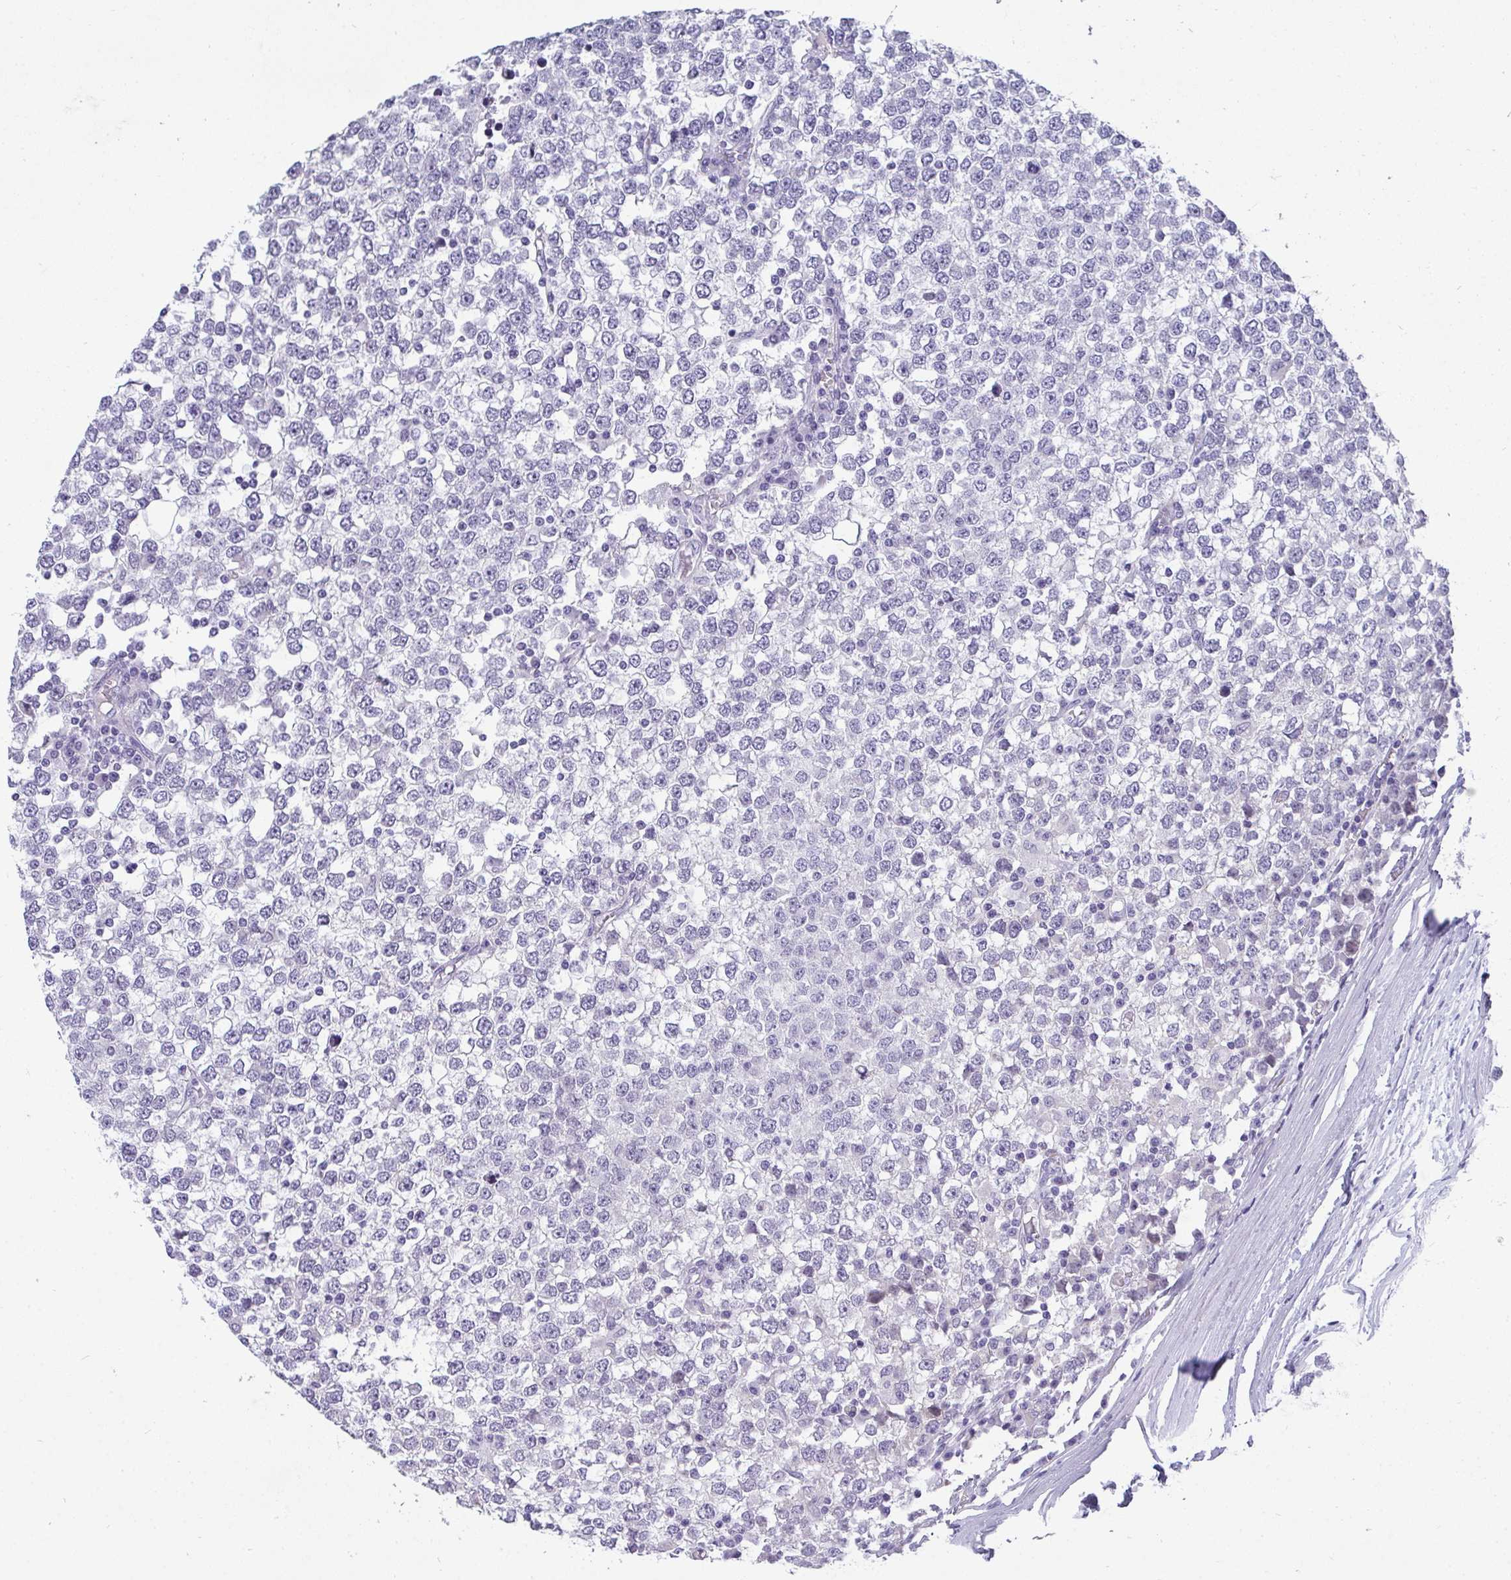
{"staining": {"intensity": "negative", "quantity": "none", "location": "none"}, "tissue": "testis cancer", "cell_type": "Tumor cells", "image_type": "cancer", "snomed": [{"axis": "morphology", "description": "Seminoma, NOS"}, {"axis": "topography", "description": "Testis"}], "caption": "Tumor cells show no significant protein positivity in testis cancer (seminoma). Nuclei are stained in blue.", "gene": "AK5", "patient": {"sex": "male", "age": 65}}